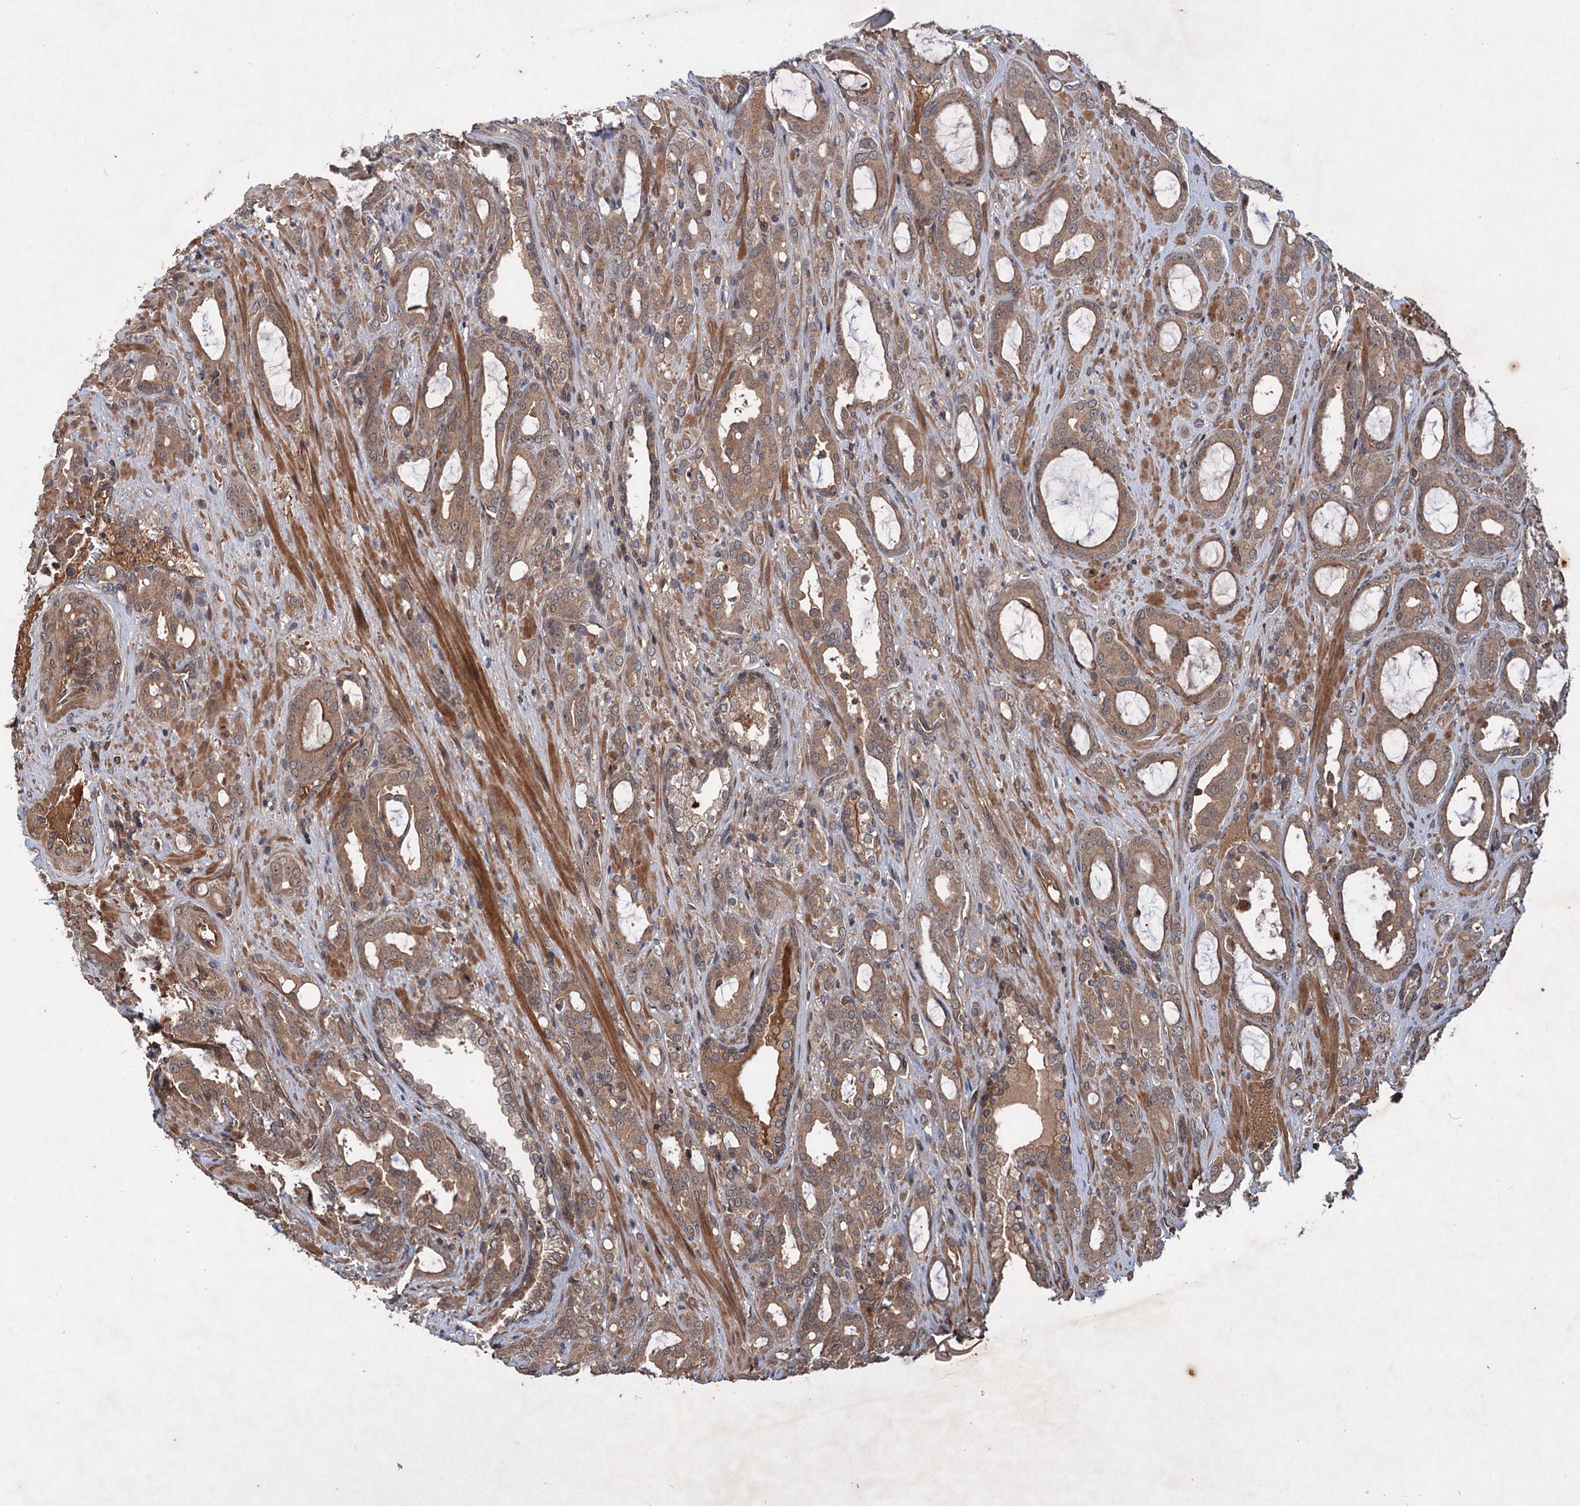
{"staining": {"intensity": "moderate", "quantity": ">75%", "location": "cytoplasmic/membranous"}, "tissue": "prostate cancer", "cell_type": "Tumor cells", "image_type": "cancer", "snomed": [{"axis": "morphology", "description": "Adenocarcinoma, High grade"}, {"axis": "topography", "description": "Prostate"}], "caption": "IHC image of prostate high-grade adenocarcinoma stained for a protein (brown), which shows medium levels of moderate cytoplasmic/membranous staining in about >75% of tumor cells.", "gene": "ADK", "patient": {"sex": "male", "age": 72}}